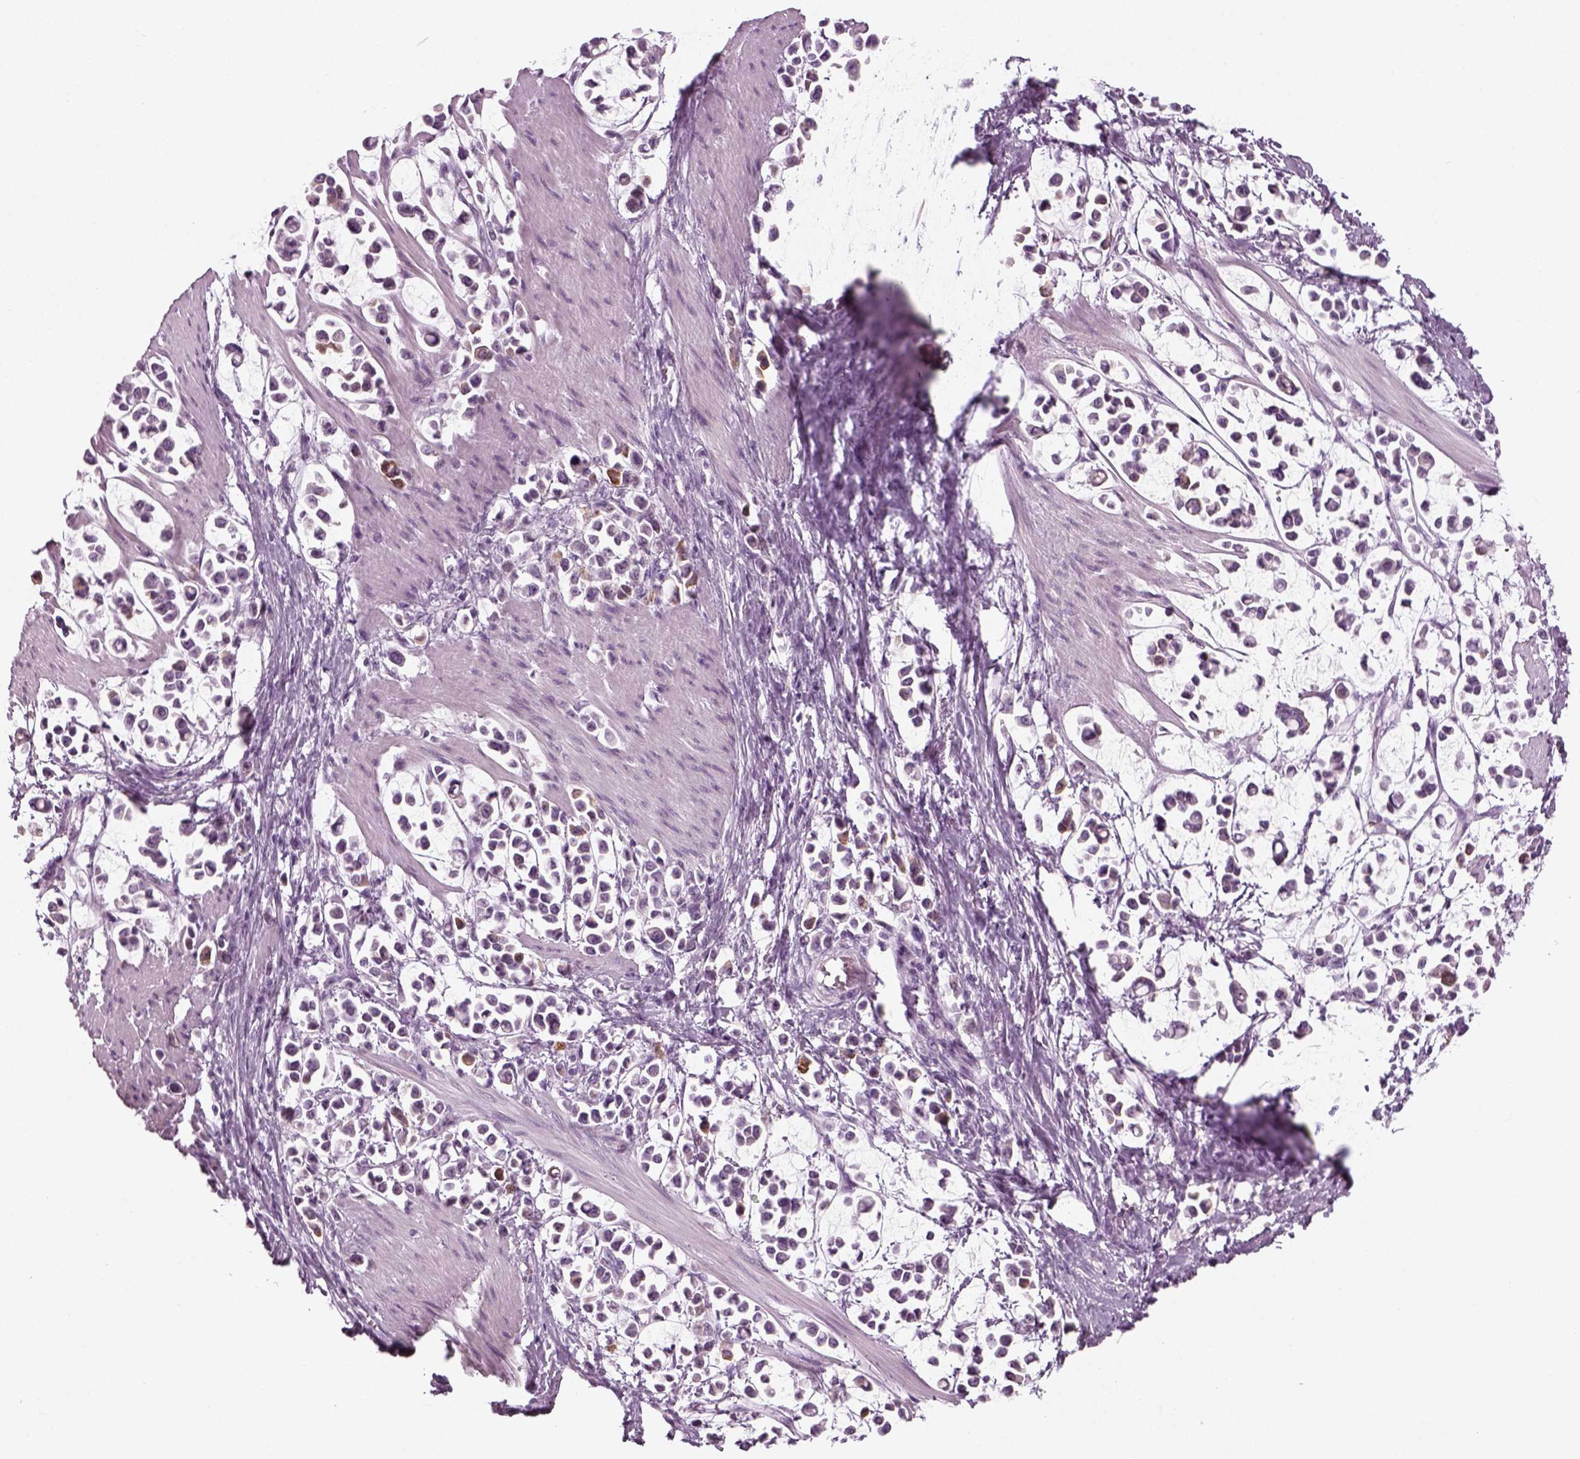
{"staining": {"intensity": "negative", "quantity": "none", "location": "none"}, "tissue": "stomach cancer", "cell_type": "Tumor cells", "image_type": "cancer", "snomed": [{"axis": "morphology", "description": "Adenocarcinoma, NOS"}, {"axis": "topography", "description": "Stomach"}], "caption": "Immunohistochemical staining of stomach cancer demonstrates no significant positivity in tumor cells.", "gene": "KRT75", "patient": {"sex": "male", "age": 82}}